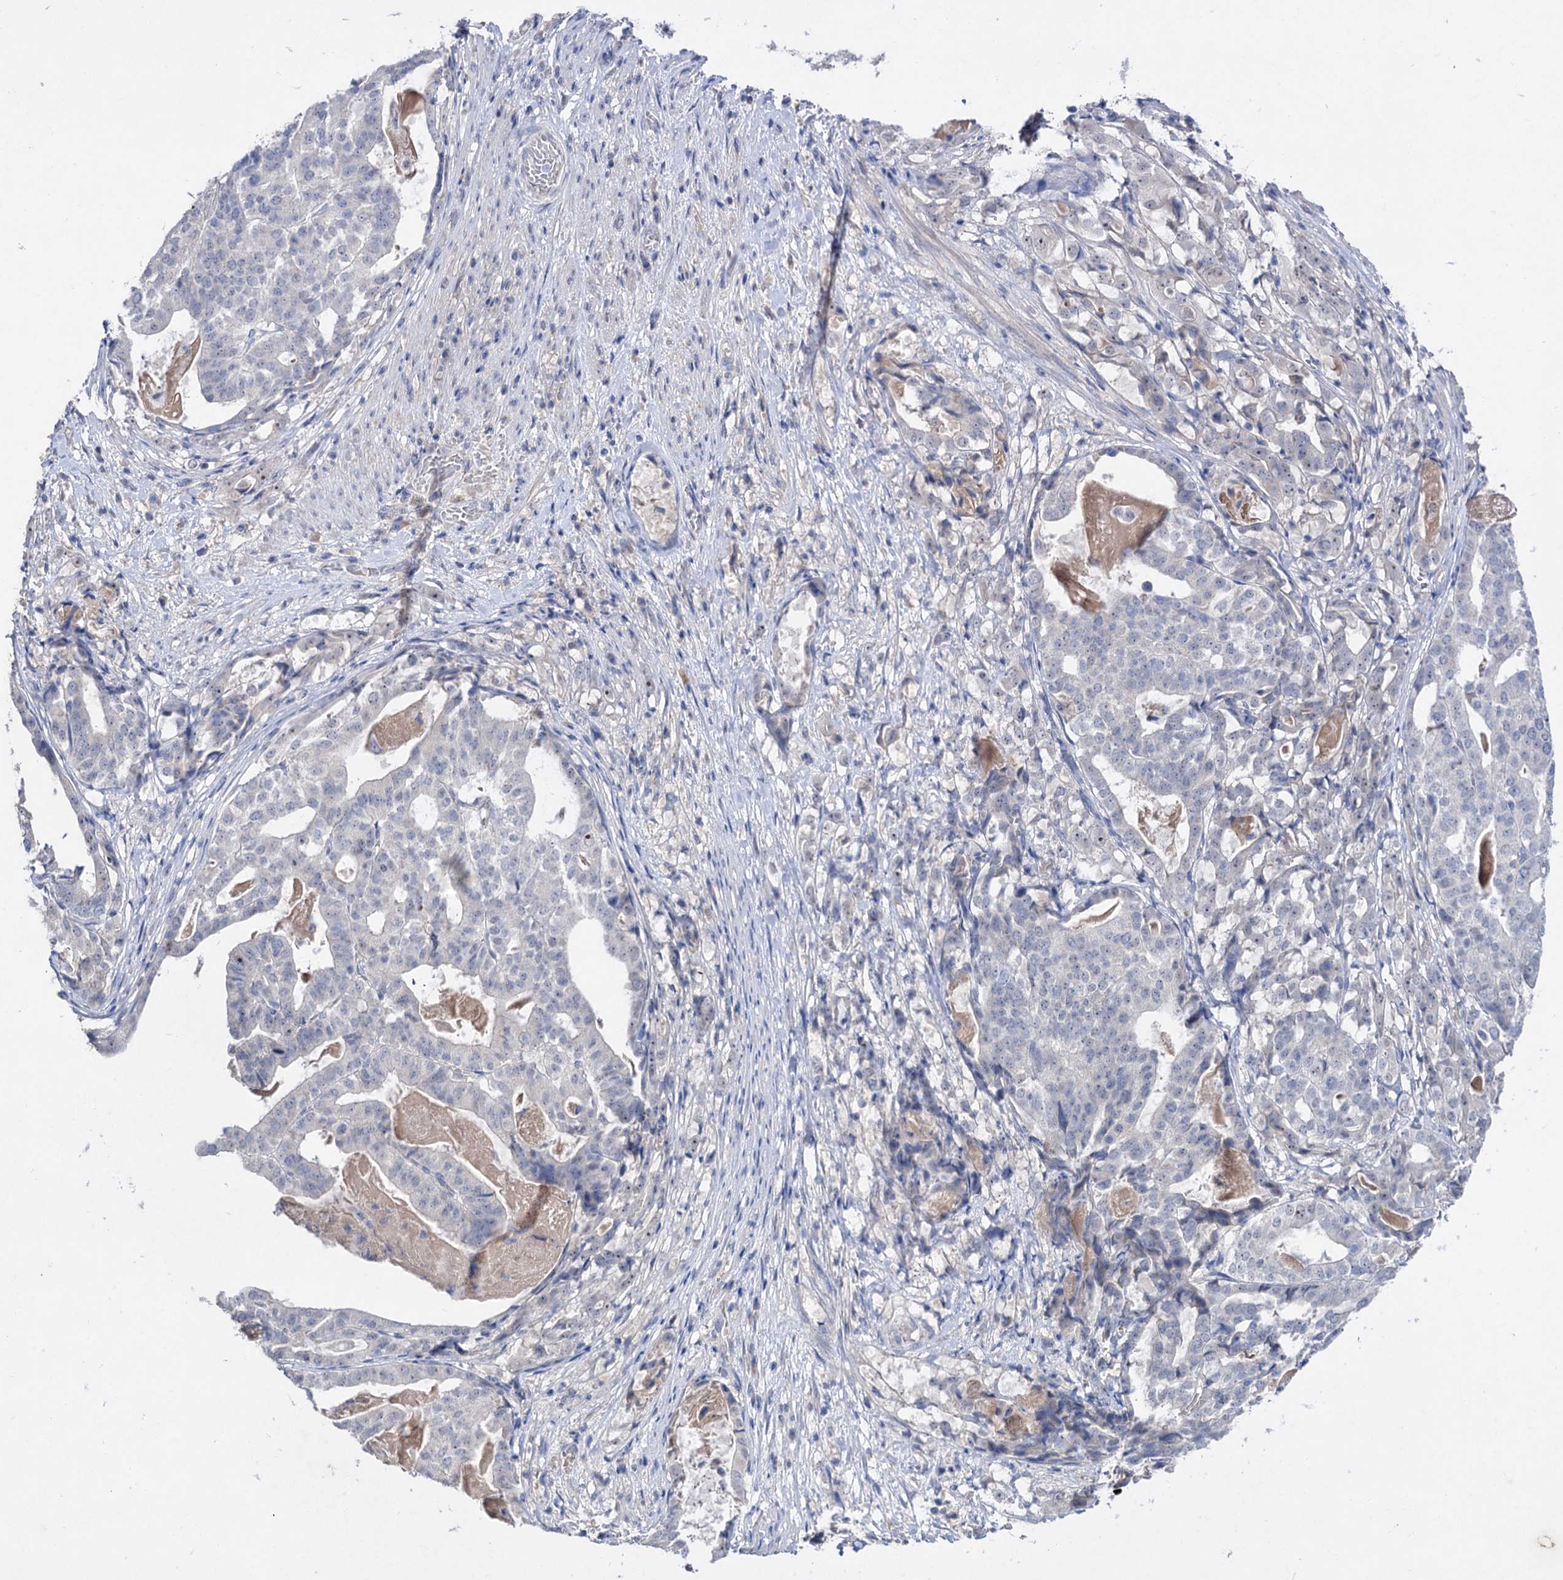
{"staining": {"intensity": "negative", "quantity": "none", "location": "none"}, "tissue": "stomach cancer", "cell_type": "Tumor cells", "image_type": "cancer", "snomed": [{"axis": "morphology", "description": "Adenocarcinoma, NOS"}, {"axis": "topography", "description": "Stomach"}], "caption": "DAB immunohistochemical staining of stomach adenocarcinoma shows no significant positivity in tumor cells.", "gene": "ATP4A", "patient": {"sex": "male", "age": 48}}